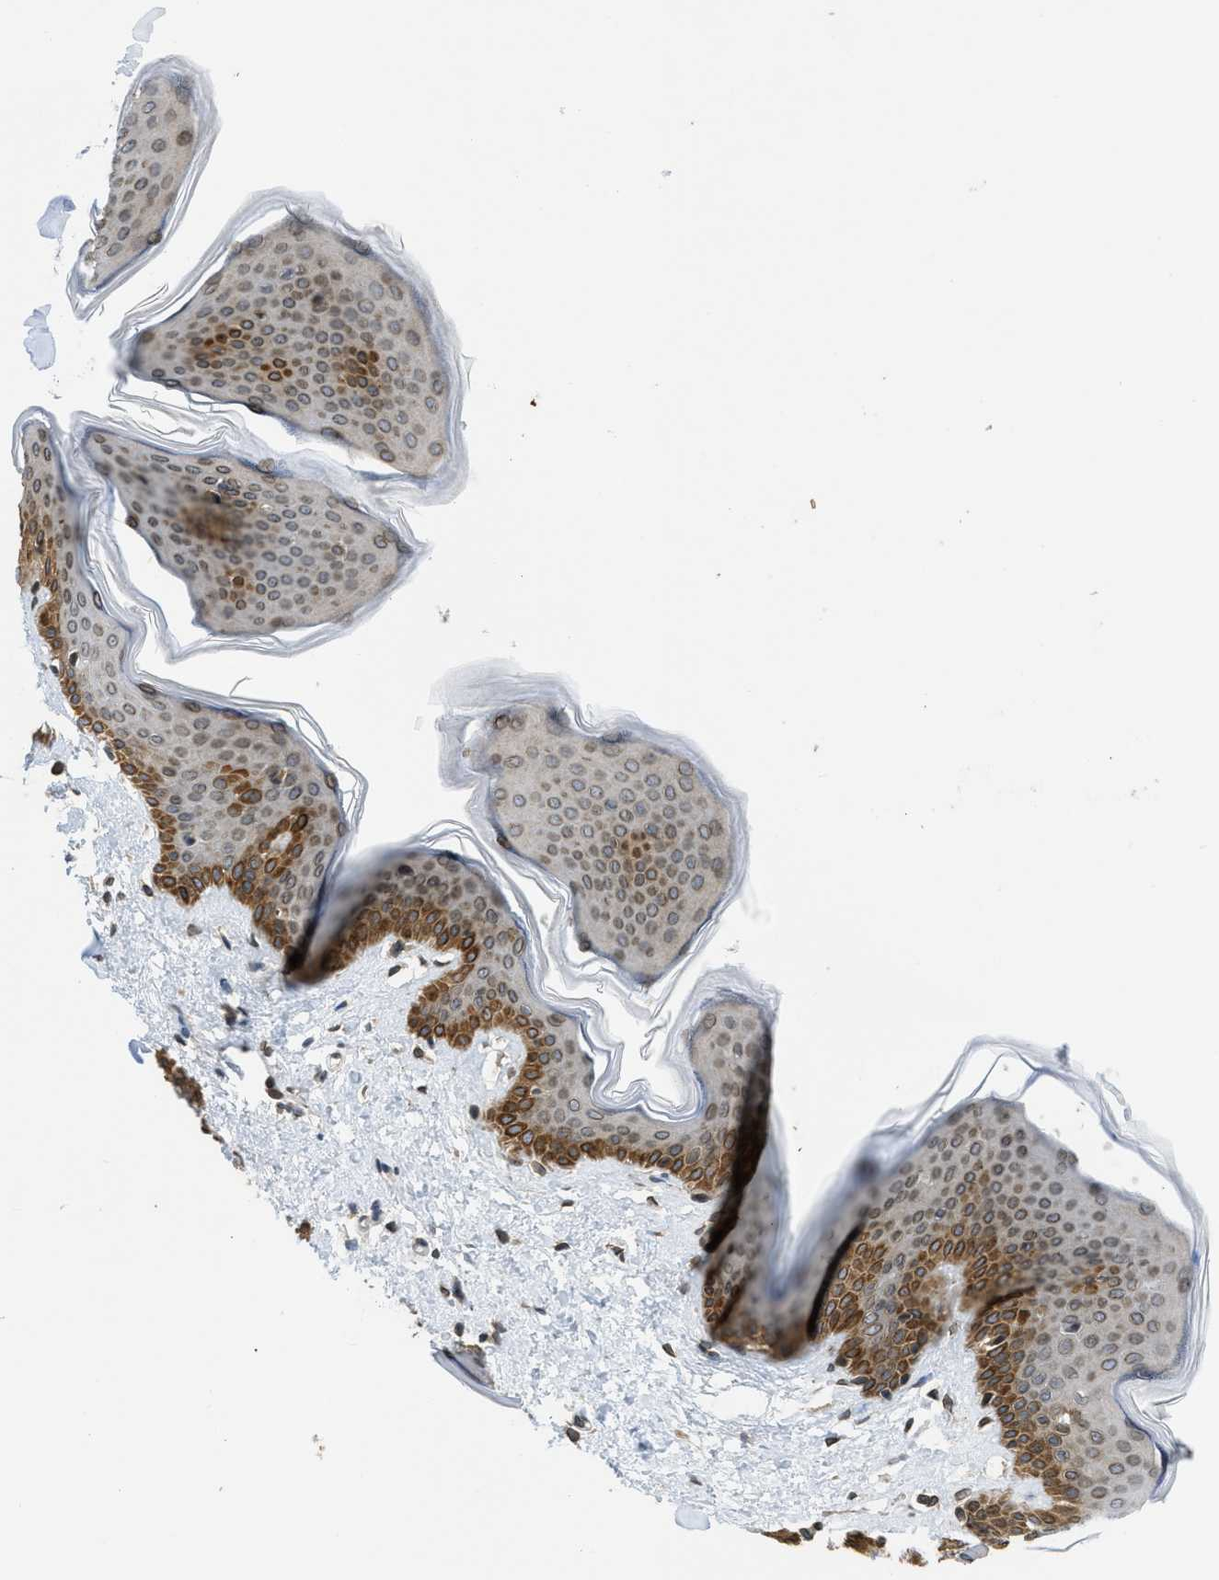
{"staining": {"intensity": "weak", "quantity": ">75%", "location": "cytoplasmic/membranous"}, "tissue": "skin", "cell_type": "Fibroblasts", "image_type": "normal", "snomed": [{"axis": "morphology", "description": "Normal tissue, NOS"}, {"axis": "topography", "description": "Skin"}], "caption": "Weak cytoplasmic/membranous expression is identified in approximately >75% of fibroblasts in normal skin. The protein of interest is stained brown, and the nuclei are stained in blue (DAB (3,3'-diaminobenzidine) IHC with brightfield microscopy, high magnification).", "gene": "EIF2AK3", "patient": {"sex": "female", "age": 17}}